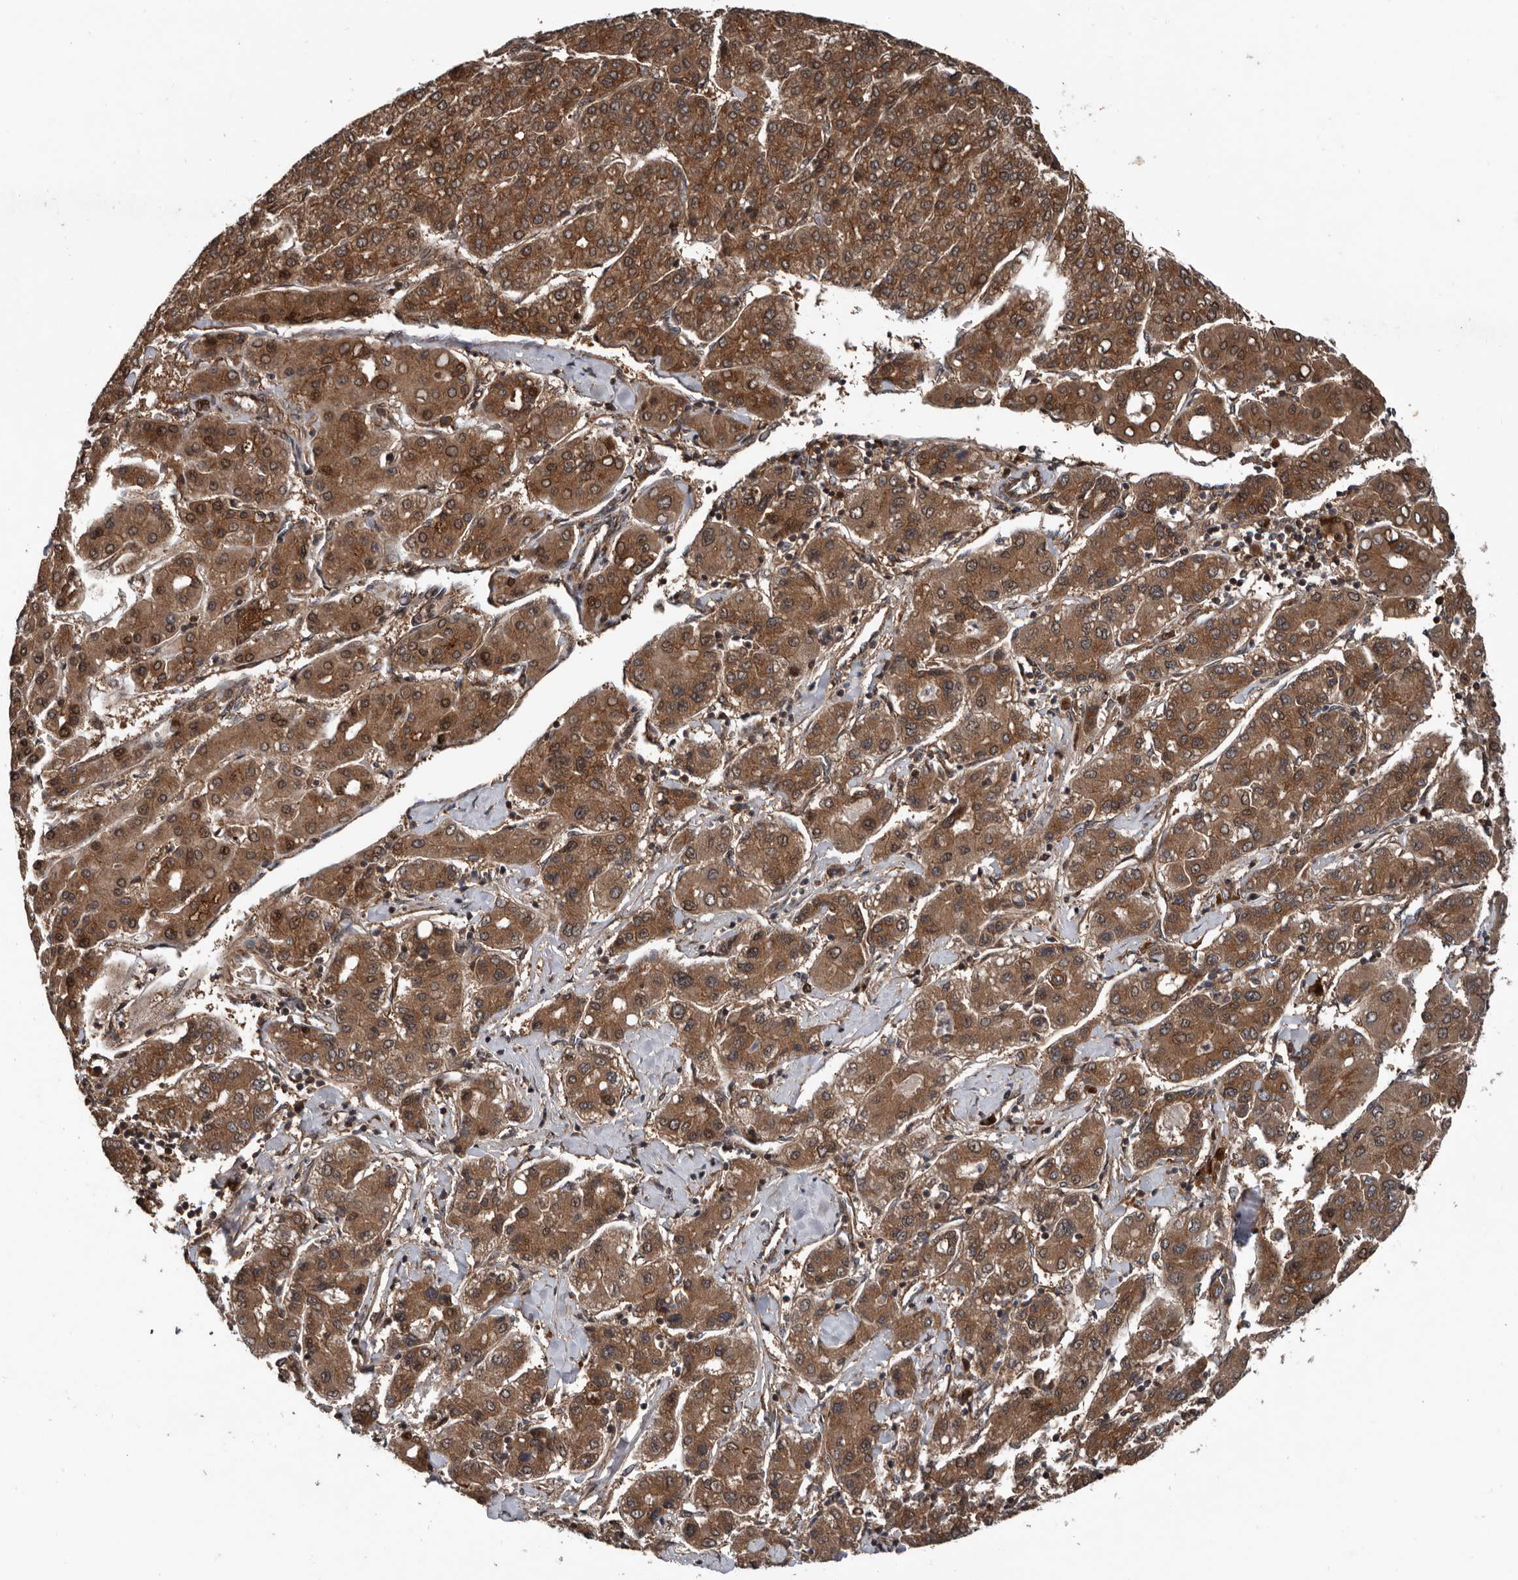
{"staining": {"intensity": "strong", "quantity": ">75%", "location": "cytoplasmic/membranous,nuclear"}, "tissue": "liver cancer", "cell_type": "Tumor cells", "image_type": "cancer", "snomed": [{"axis": "morphology", "description": "Carcinoma, Hepatocellular, NOS"}, {"axis": "topography", "description": "Liver"}], "caption": "An immunohistochemistry photomicrograph of neoplastic tissue is shown. Protein staining in brown labels strong cytoplasmic/membranous and nuclear positivity in liver hepatocellular carcinoma within tumor cells.", "gene": "CCDC190", "patient": {"sex": "male", "age": 65}}